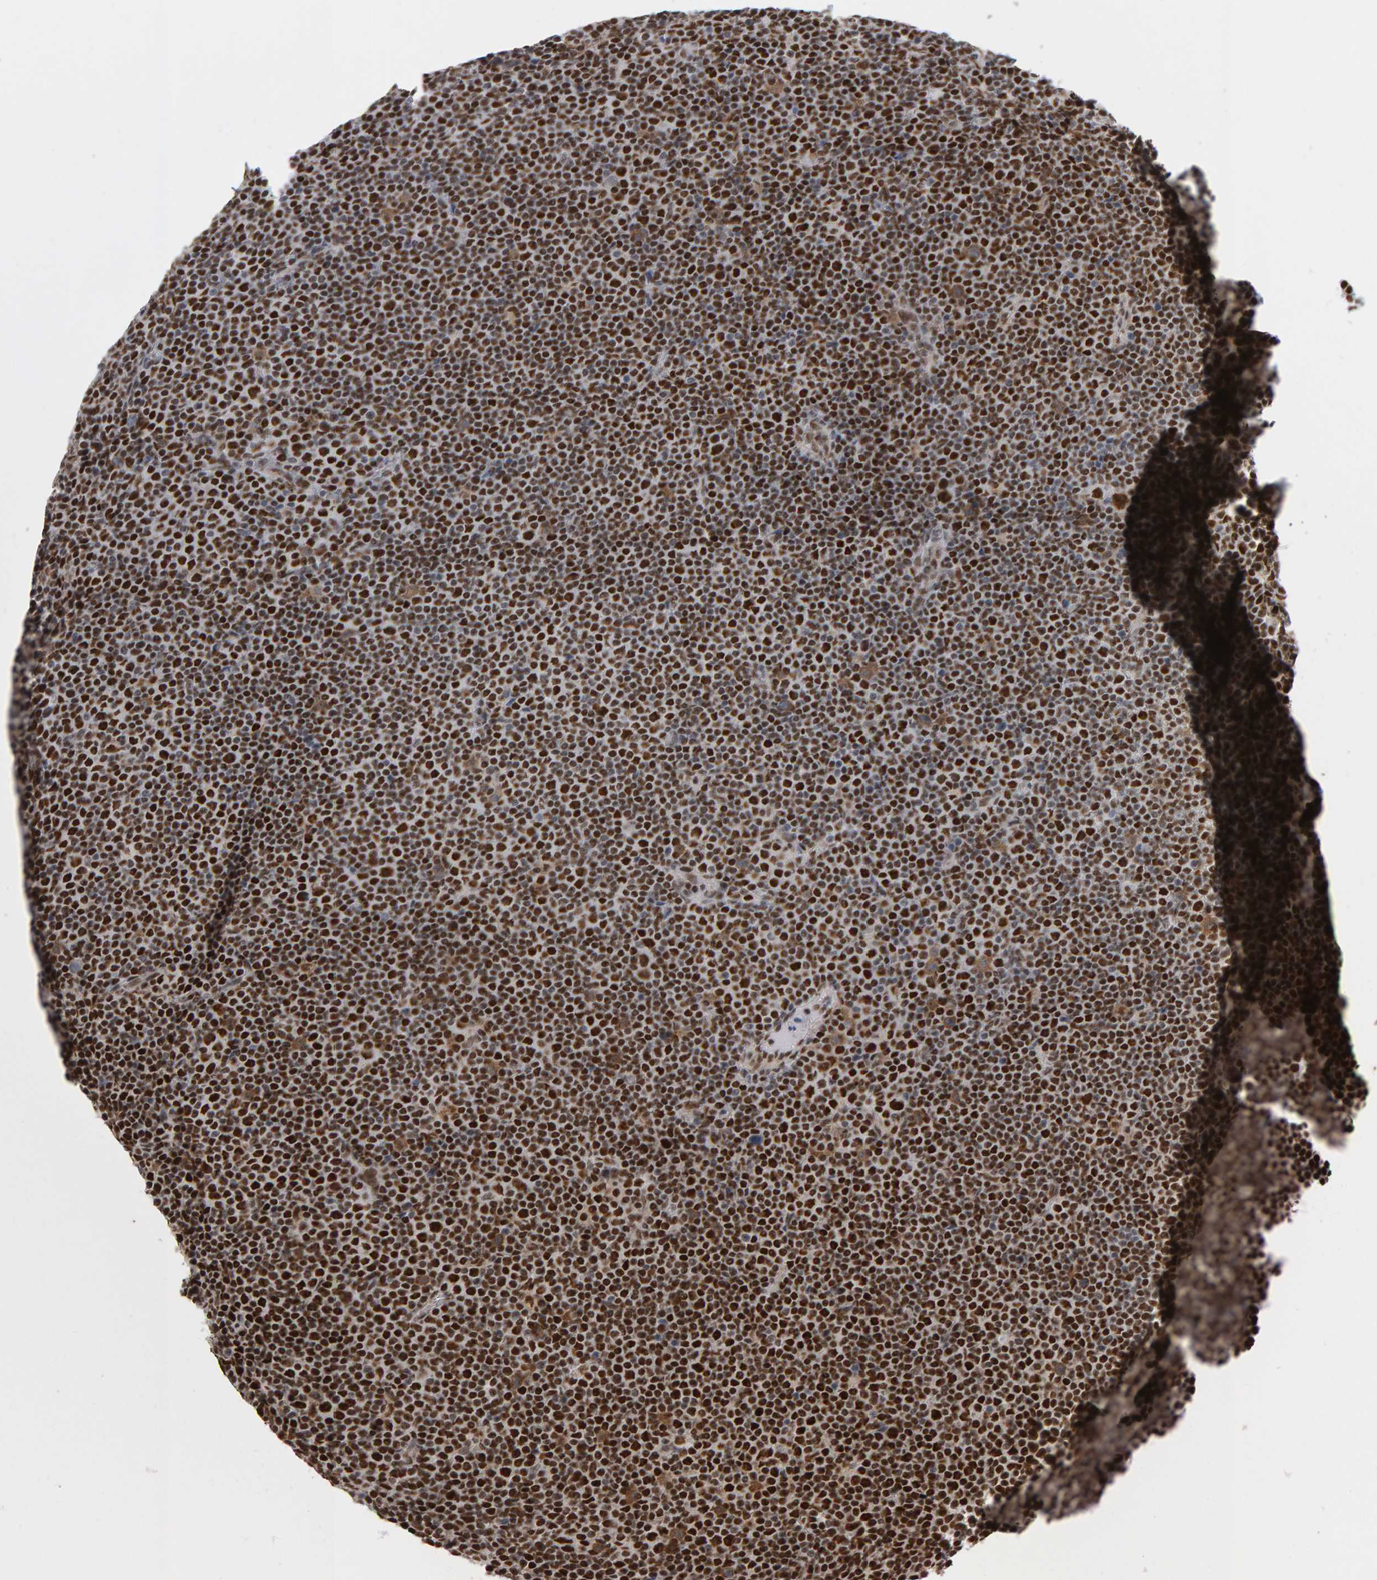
{"staining": {"intensity": "strong", "quantity": ">75%", "location": "nuclear"}, "tissue": "lymphoma", "cell_type": "Tumor cells", "image_type": "cancer", "snomed": [{"axis": "morphology", "description": "Malignant lymphoma, non-Hodgkin's type, Low grade"}, {"axis": "topography", "description": "Lymph node"}], "caption": "The micrograph reveals staining of lymphoma, revealing strong nuclear protein staining (brown color) within tumor cells.", "gene": "ATF7IP", "patient": {"sex": "female", "age": 67}}